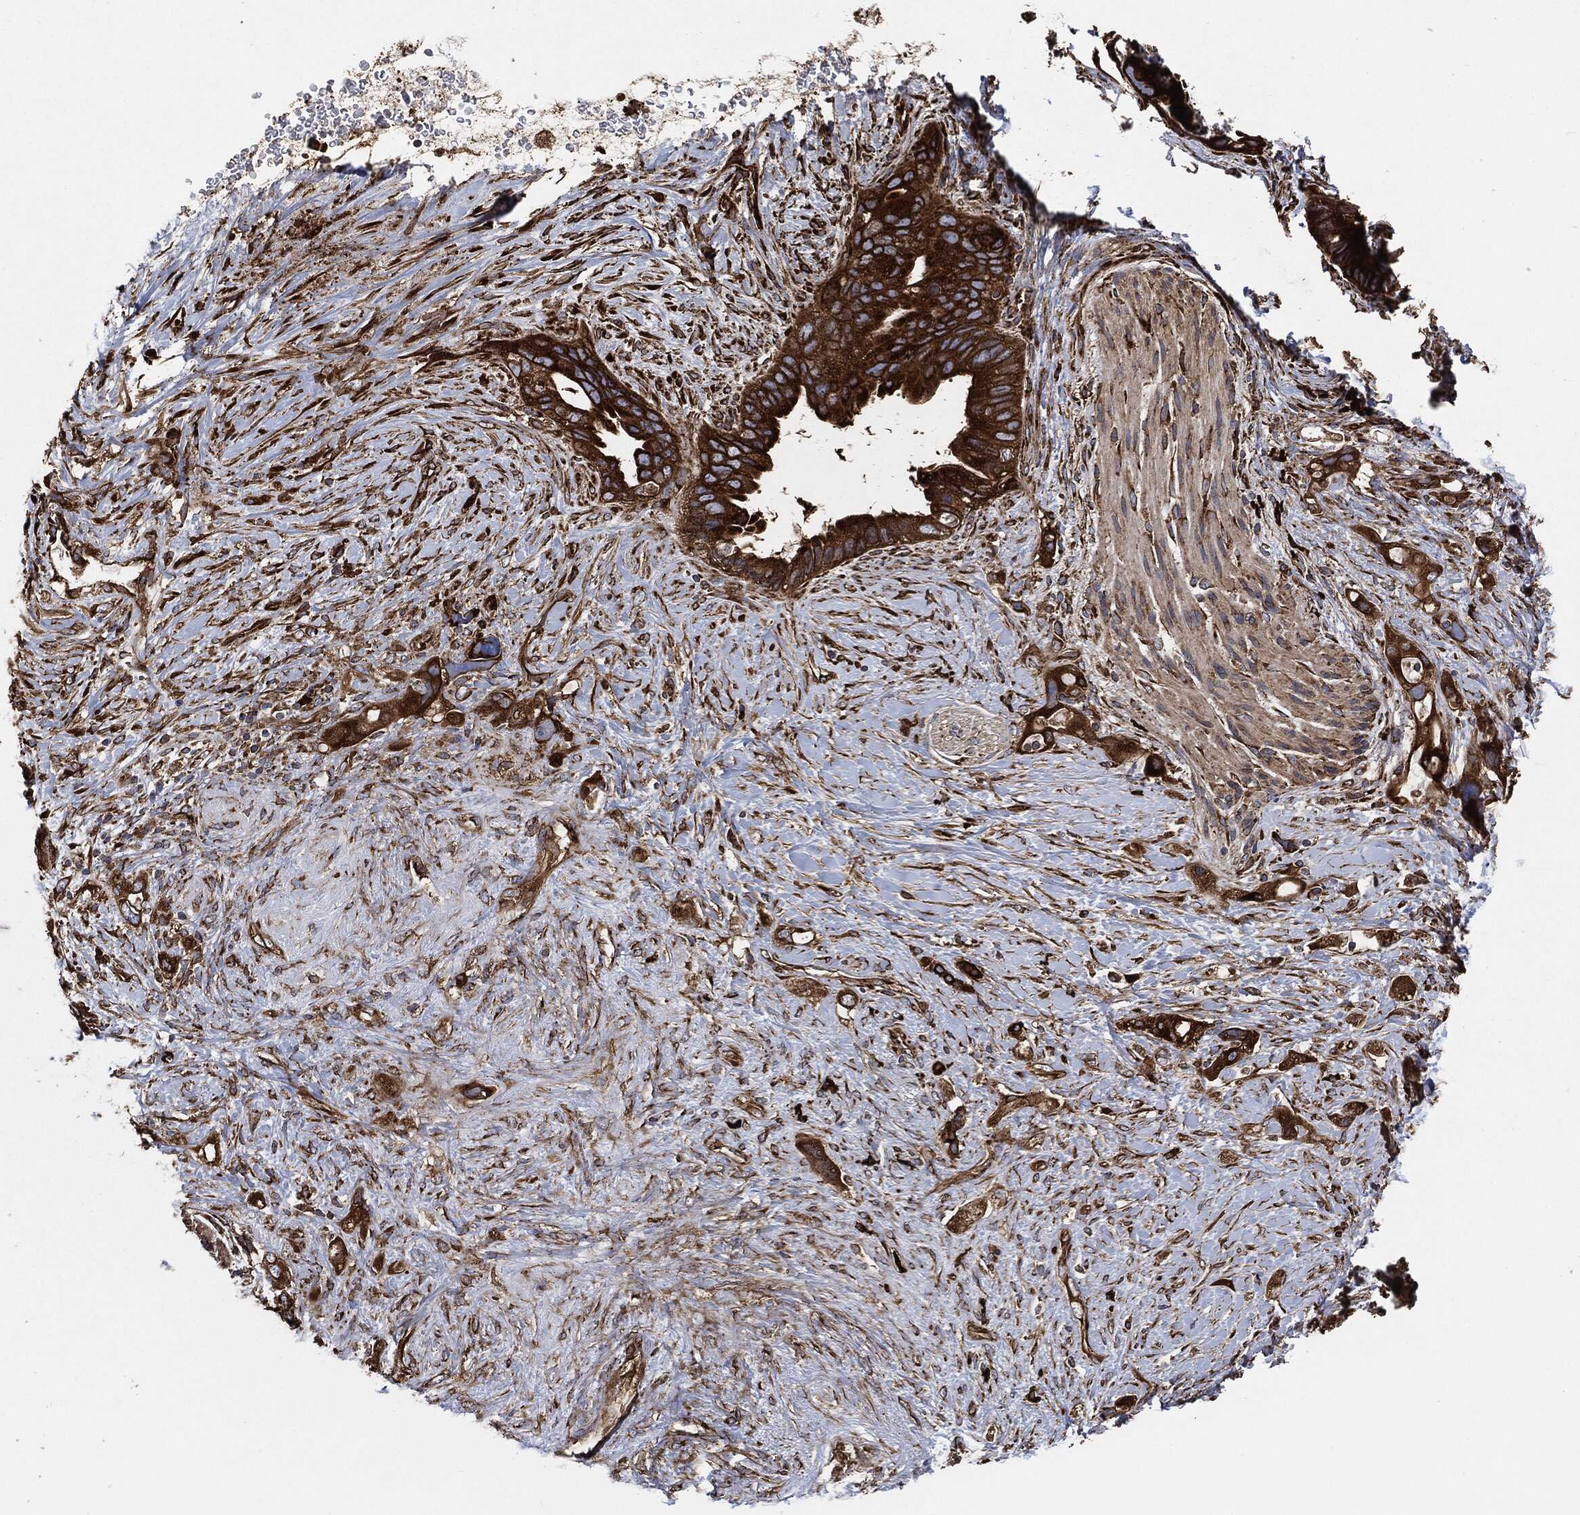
{"staining": {"intensity": "strong", "quantity": ">75%", "location": "cytoplasmic/membranous"}, "tissue": "pancreatic cancer", "cell_type": "Tumor cells", "image_type": "cancer", "snomed": [{"axis": "morphology", "description": "Adenocarcinoma, NOS"}, {"axis": "topography", "description": "Pancreas"}], "caption": "Strong cytoplasmic/membranous expression is identified in approximately >75% of tumor cells in pancreatic cancer.", "gene": "AMFR", "patient": {"sex": "female", "age": 56}}